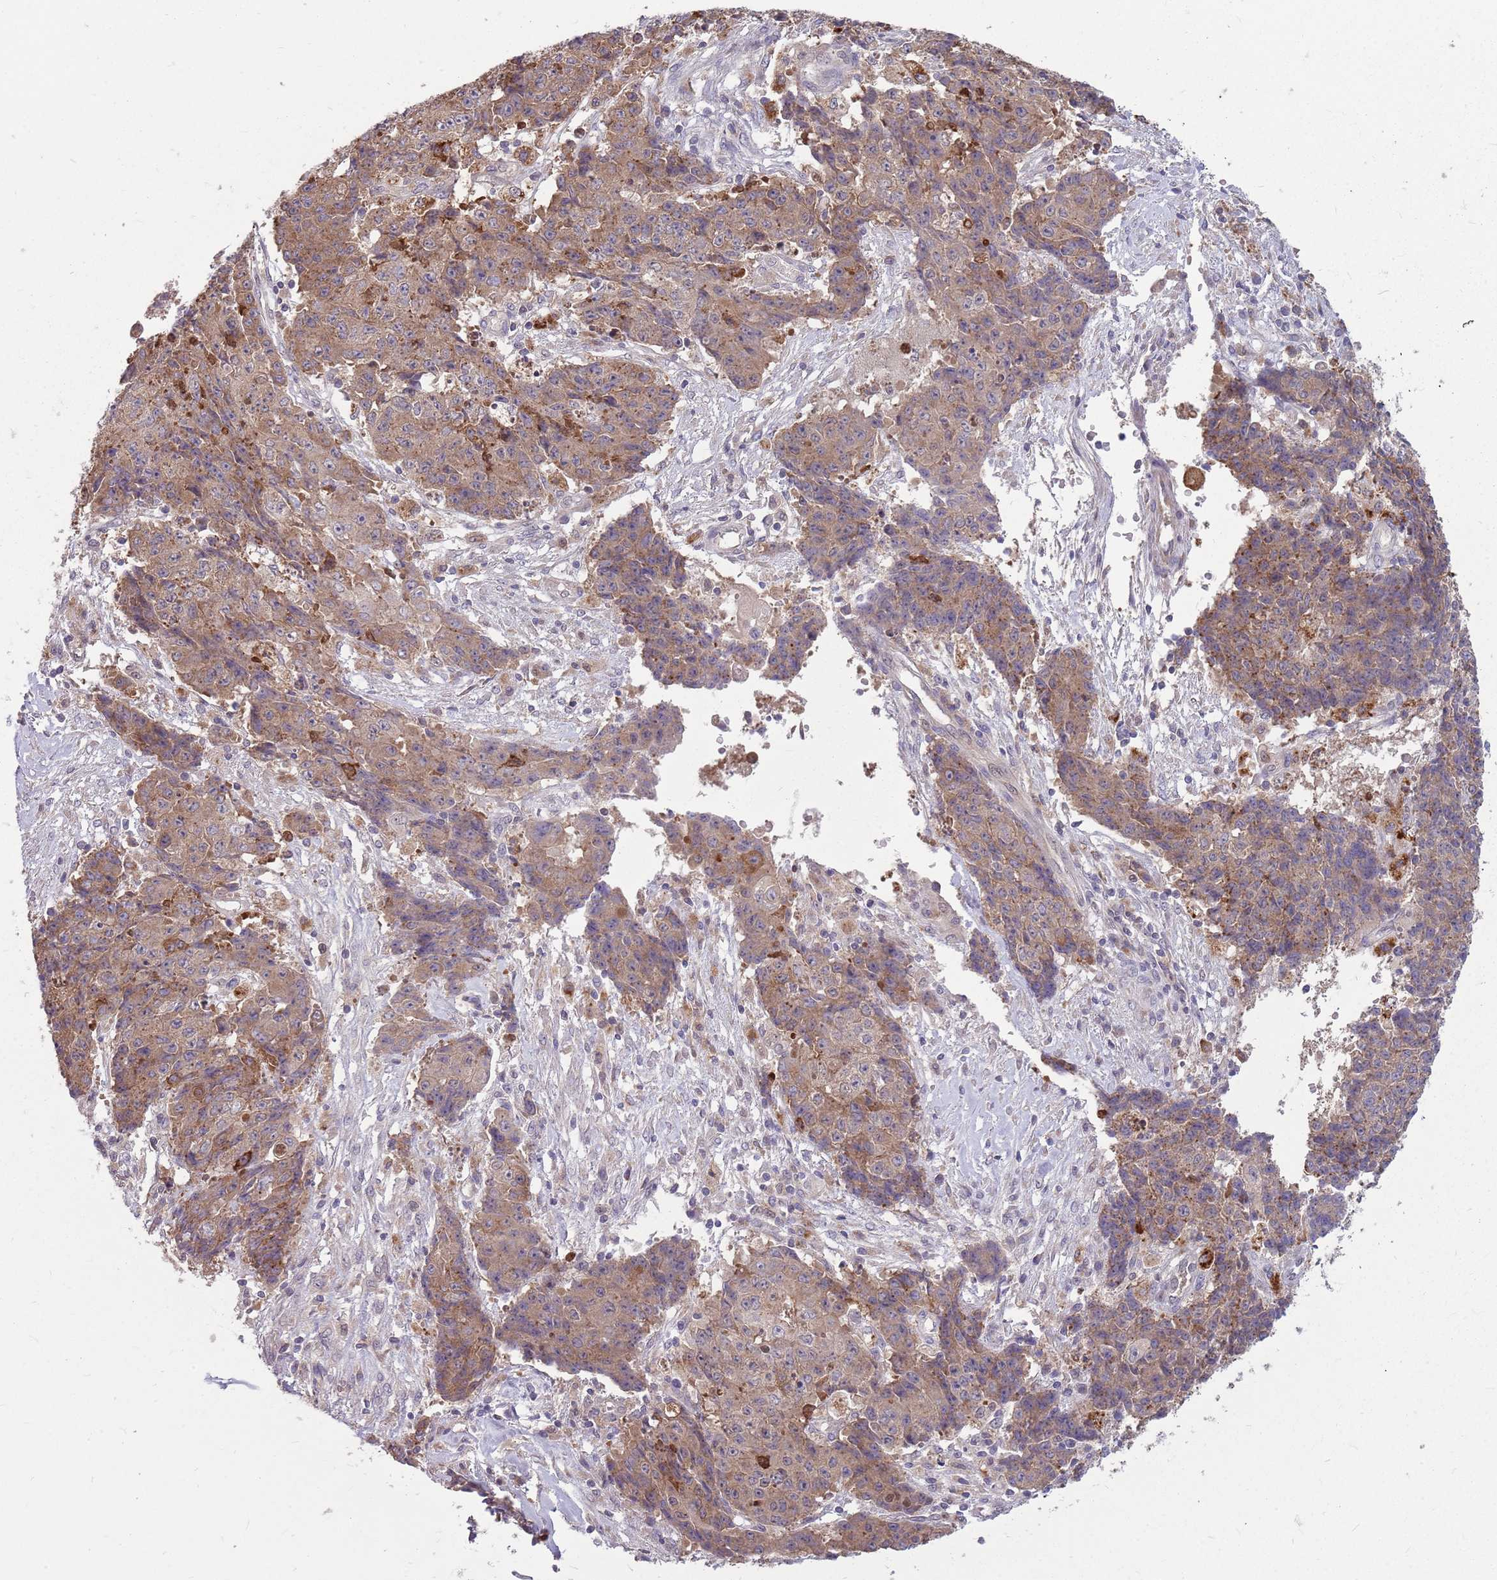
{"staining": {"intensity": "moderate", "quantity": ">75%", "location": "cytoplasmic/membranous"}, "tissue": "ovarian cancer", "cell_type": "Tumor cells", "image_type": "cancer", "snomed": [{"axis": "morphology", "description": "Carcinoma, endometroid"}, {"axis": "topography", "description": "Ovary"}], "caption": "Endometroid carcinoma (ovarian) tissue reveals moderate cytoplasmic/membranous positivity in approximately >75% of tumor cells, visualized by immunohistochemistry. The staining was performed using DAB to visualize the protein expression in brown, while the nuclei were stained in blue with hematoxylin (Magnification: 20x).", "gene": "PPP1R27", "patient": {"sex": "female", "age": 42}}